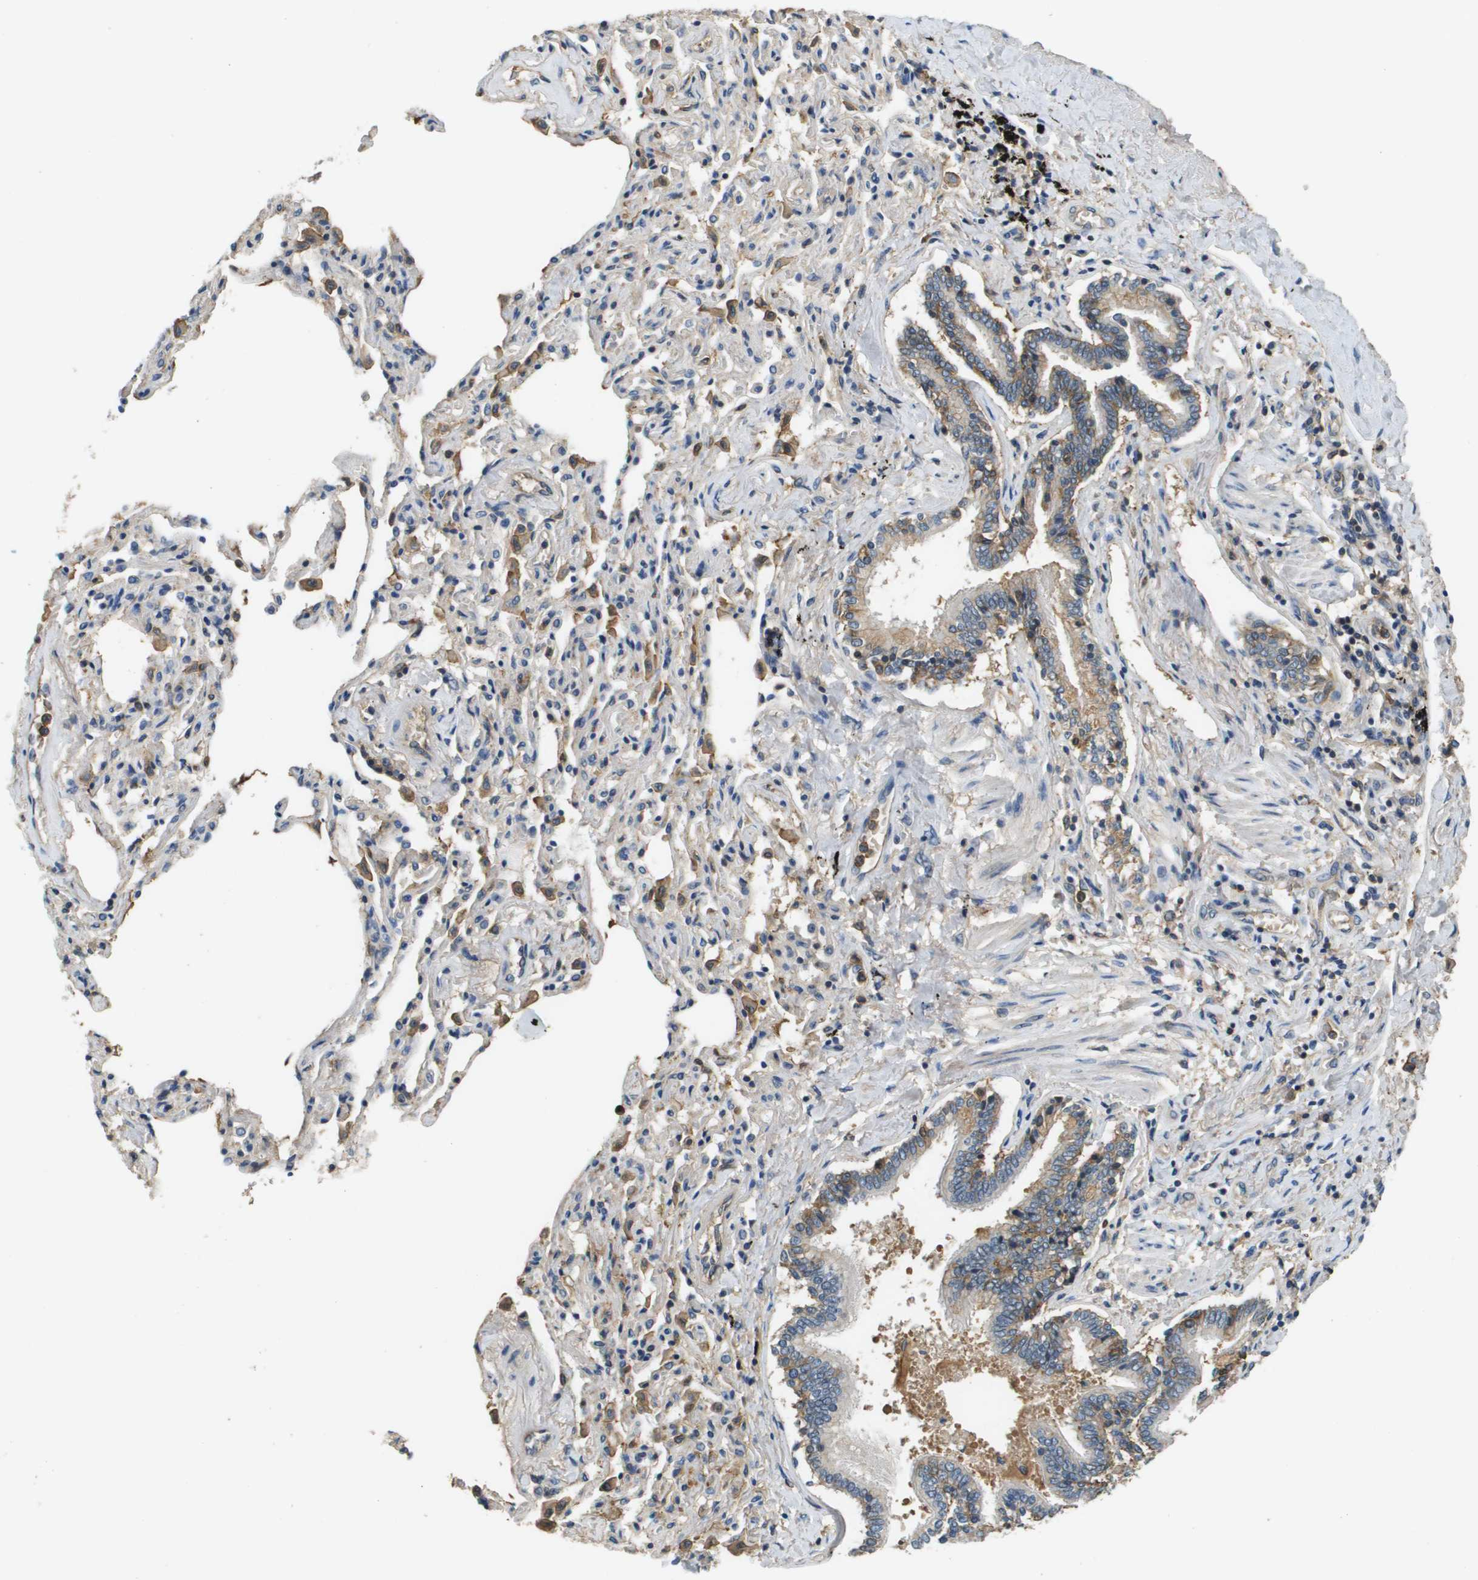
{"staining": {"intensity": "moderate", "quantity": "<25%", "location": "cytoplasmic/membranous"}, "tissue": "bronchus", "cell_type": "Respiratory epithelial cells", "image_type": "normal", "snomed": [{"axis": "morphology", "description": "Normal tissue, NOS"}, {"axis": "topography", "description": "Bronchus"}, {"axis": "topography", "description": "Lung"}], "caption": "IHC histopathology image of unremarkable human bronchus stained for a protein (brown), which reveals low levels of moderate cytoplasmic/membranous staining in approximately <25% of respiratory epithelial cells.", "gene": "SLC16A3", "patient": {"sex": "male", "age": 64}}